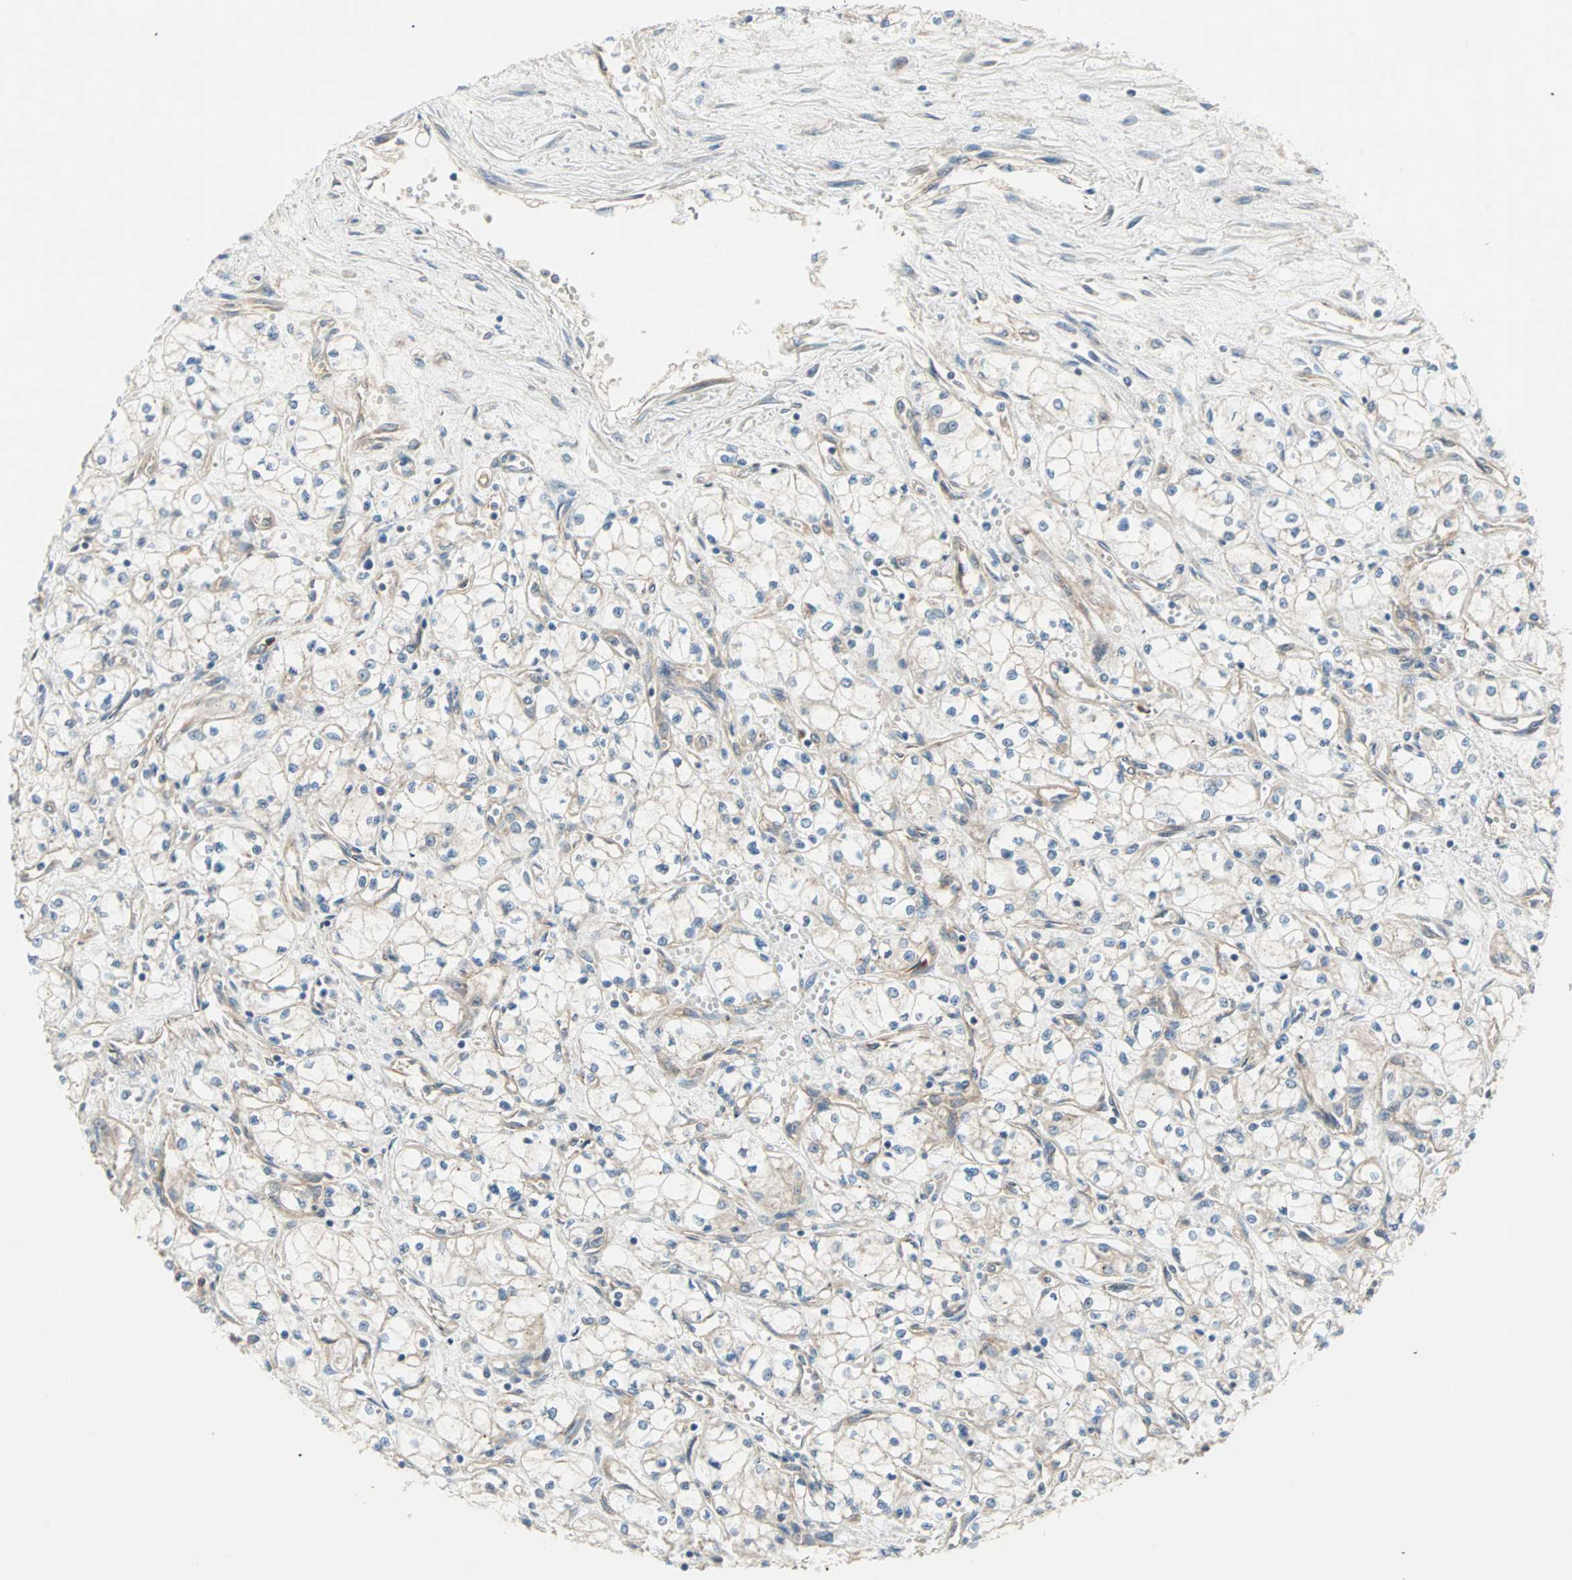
{"staining": {"intensity": "weak", "quantity": "<25%", "location": "cytoplasmic/membranous"}, "tissue": "renal cancer", "cell_type": "Tumor cells", "image_type": "cancer", "snomed": [{"axis": "morphology", "description": "Normal tissue, NOS"}, {"axis": "morphology", "description": "Adenocarcinoma, NOS"}, {"axis": "topography", "description": "Kidney"}], "caption": "Tumor cells show no significant protein expression in renal cancer (adenocarcinoma). (IHC, brightfield microscopy, high magnification).", "gene": "PDE8A", "patient": {"sex": "male", "age": 59}}